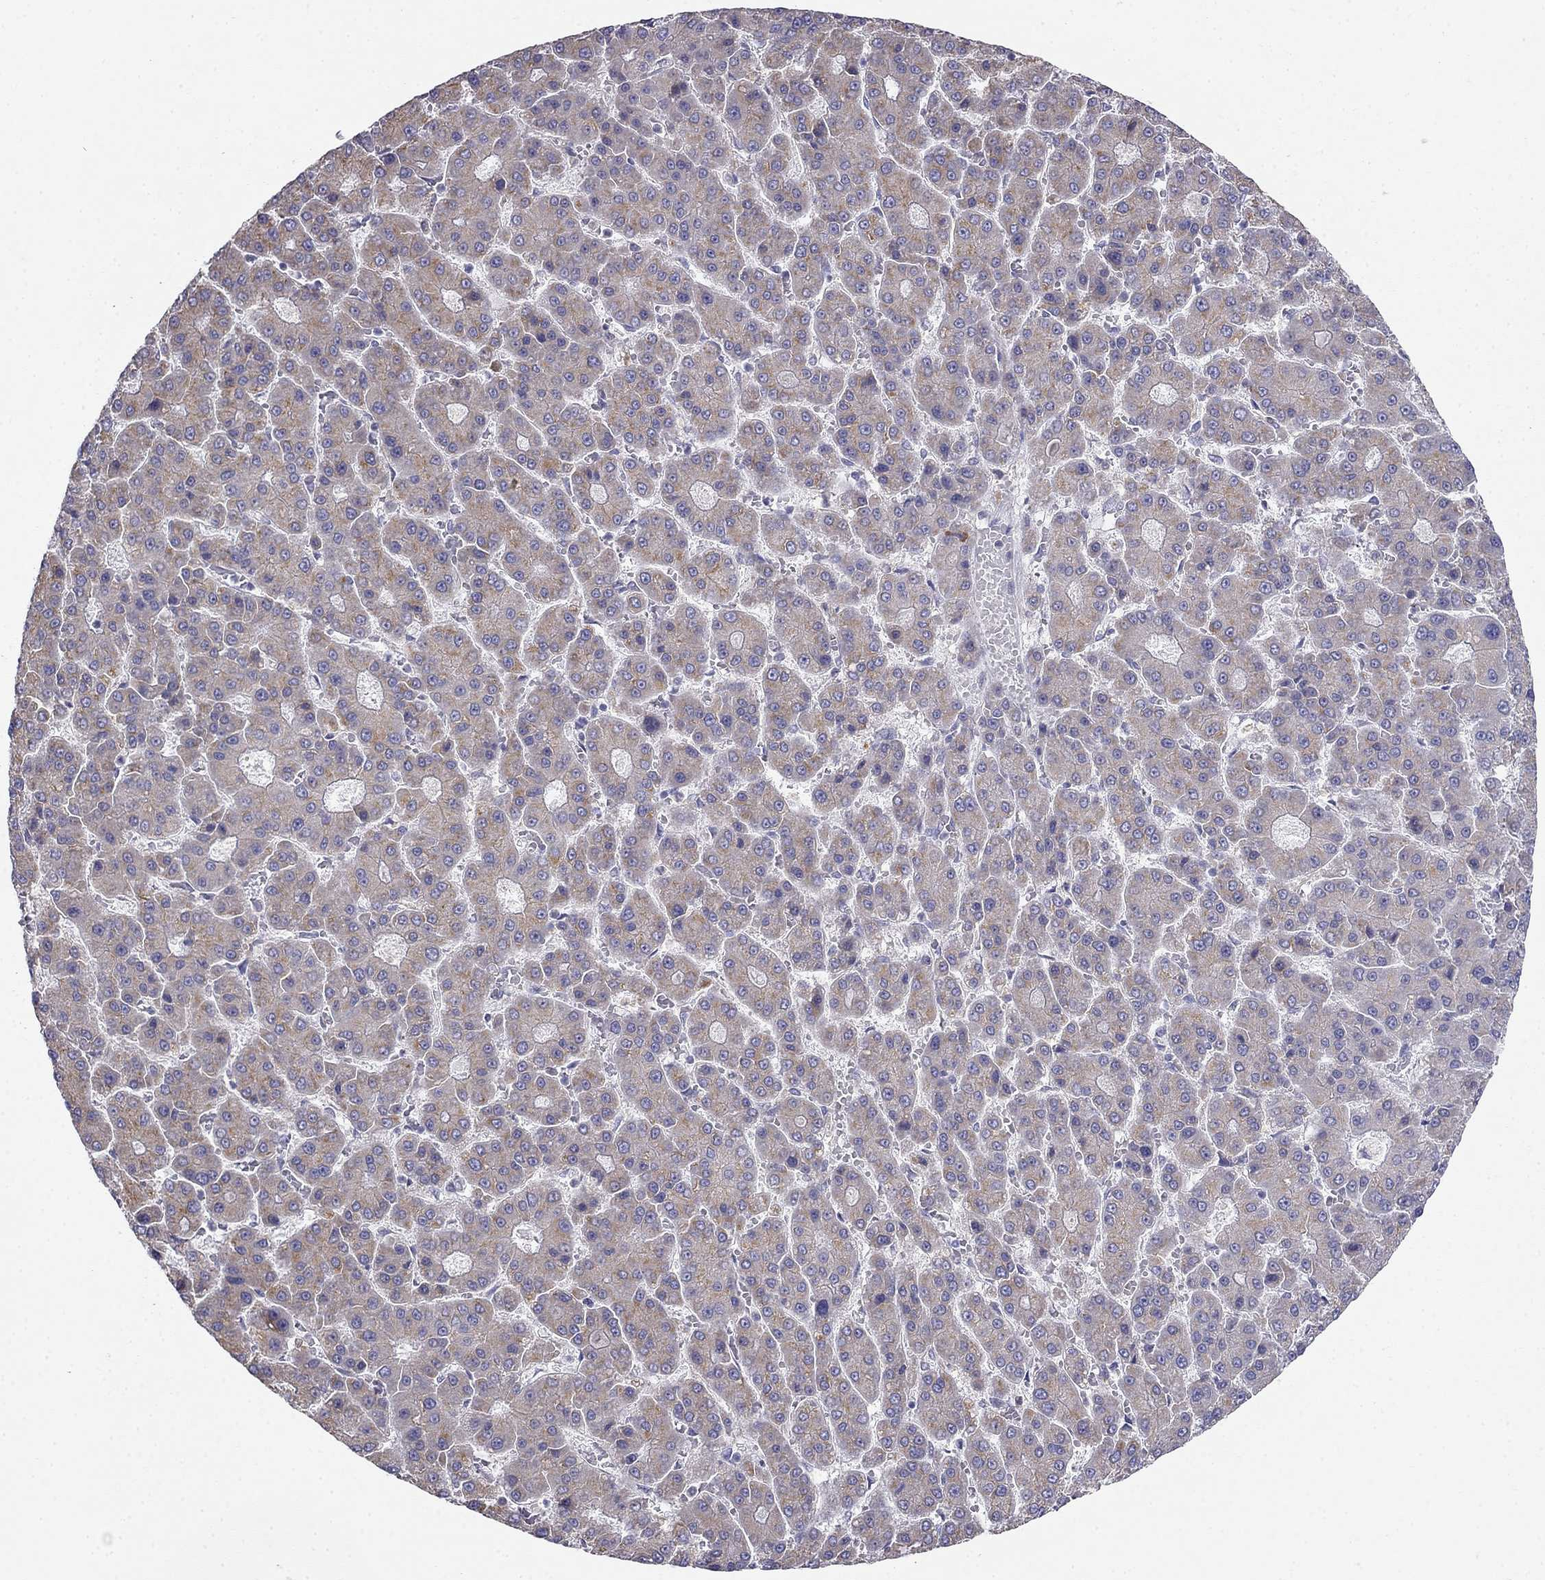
{"staining": {"intensity": "moderate", "quantity": "25%-75%", "location": "cytoplasmic/membranous"}, "tissue": "liver cancer", "cell_type": "Tumor cells", "image_type": "cancer", "snomed": [{"axis": "morphology", "description": "Carcinoma, Hepatocellular, NOS"}, {"axis": "topography", "description": "Liver"}], "caption": "This photomicrograph exhibits IHC staining of liver cancer (hepatocellular carcinoma), with medium moderate cytoplasmic/membranous positivity in approximately 25%-75% of tumor cells.", "gene": "LONRF2", "patient": {"sex": "male", "age": 70}}